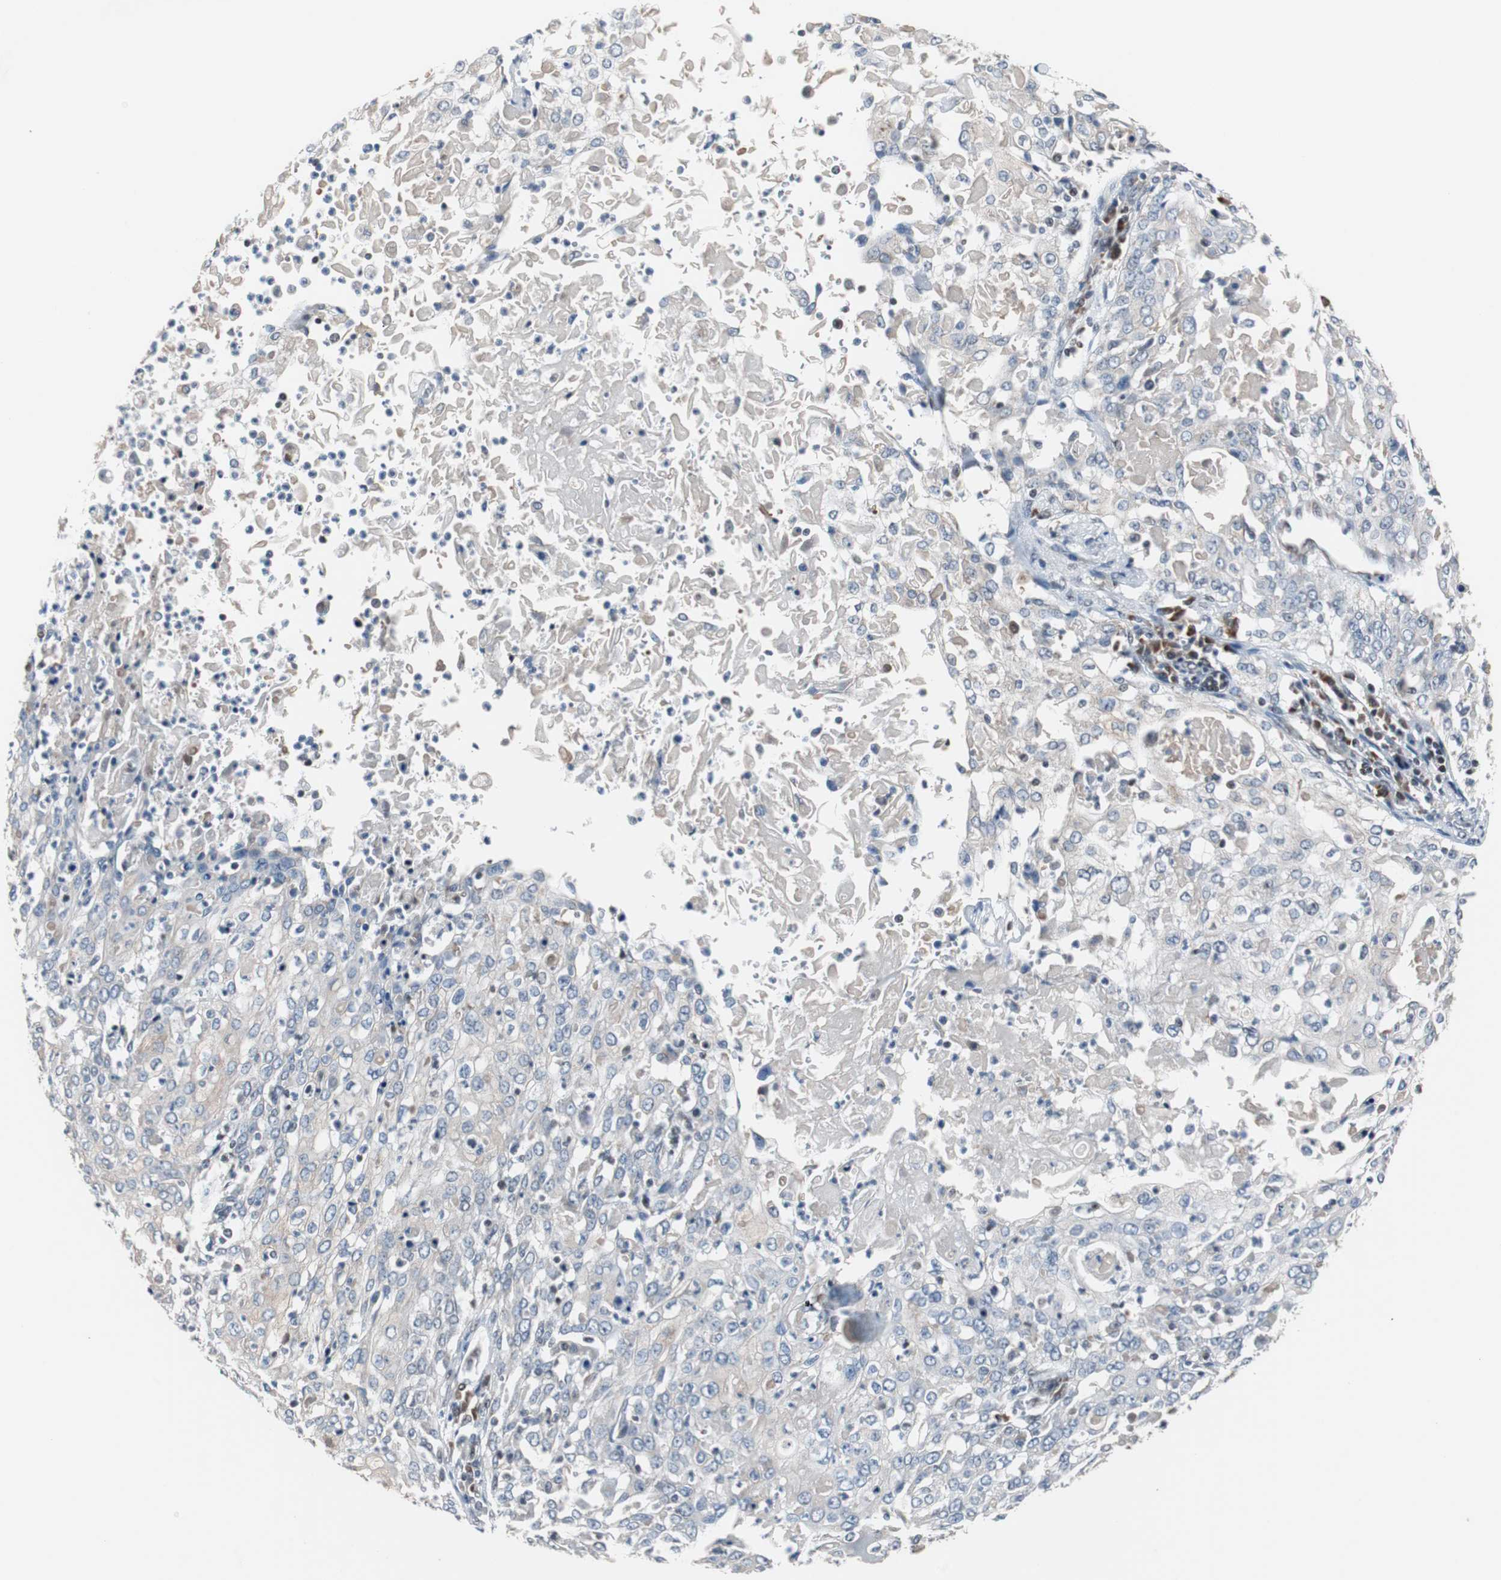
{"staining": {"intensity": "weak", "quantity": "<25%", "location": "cytoplasmic/membranous"}, "tissue": "cervical cancer", "cell_type": "Tumor cells", "image_type": "cancer", "snomed": [{"axis": "morphology", "description": "Squamous cell carcinoma, NOS"}, {"axis": "topography", "description": "Cervix"}], "caption": "DAB immunohistochemical staining of cervical squamous cell carcinoma reveals no significant staining in tumor cells.", "gene": "ZHX2", "patient": {"sex": "female", "age": 39}}